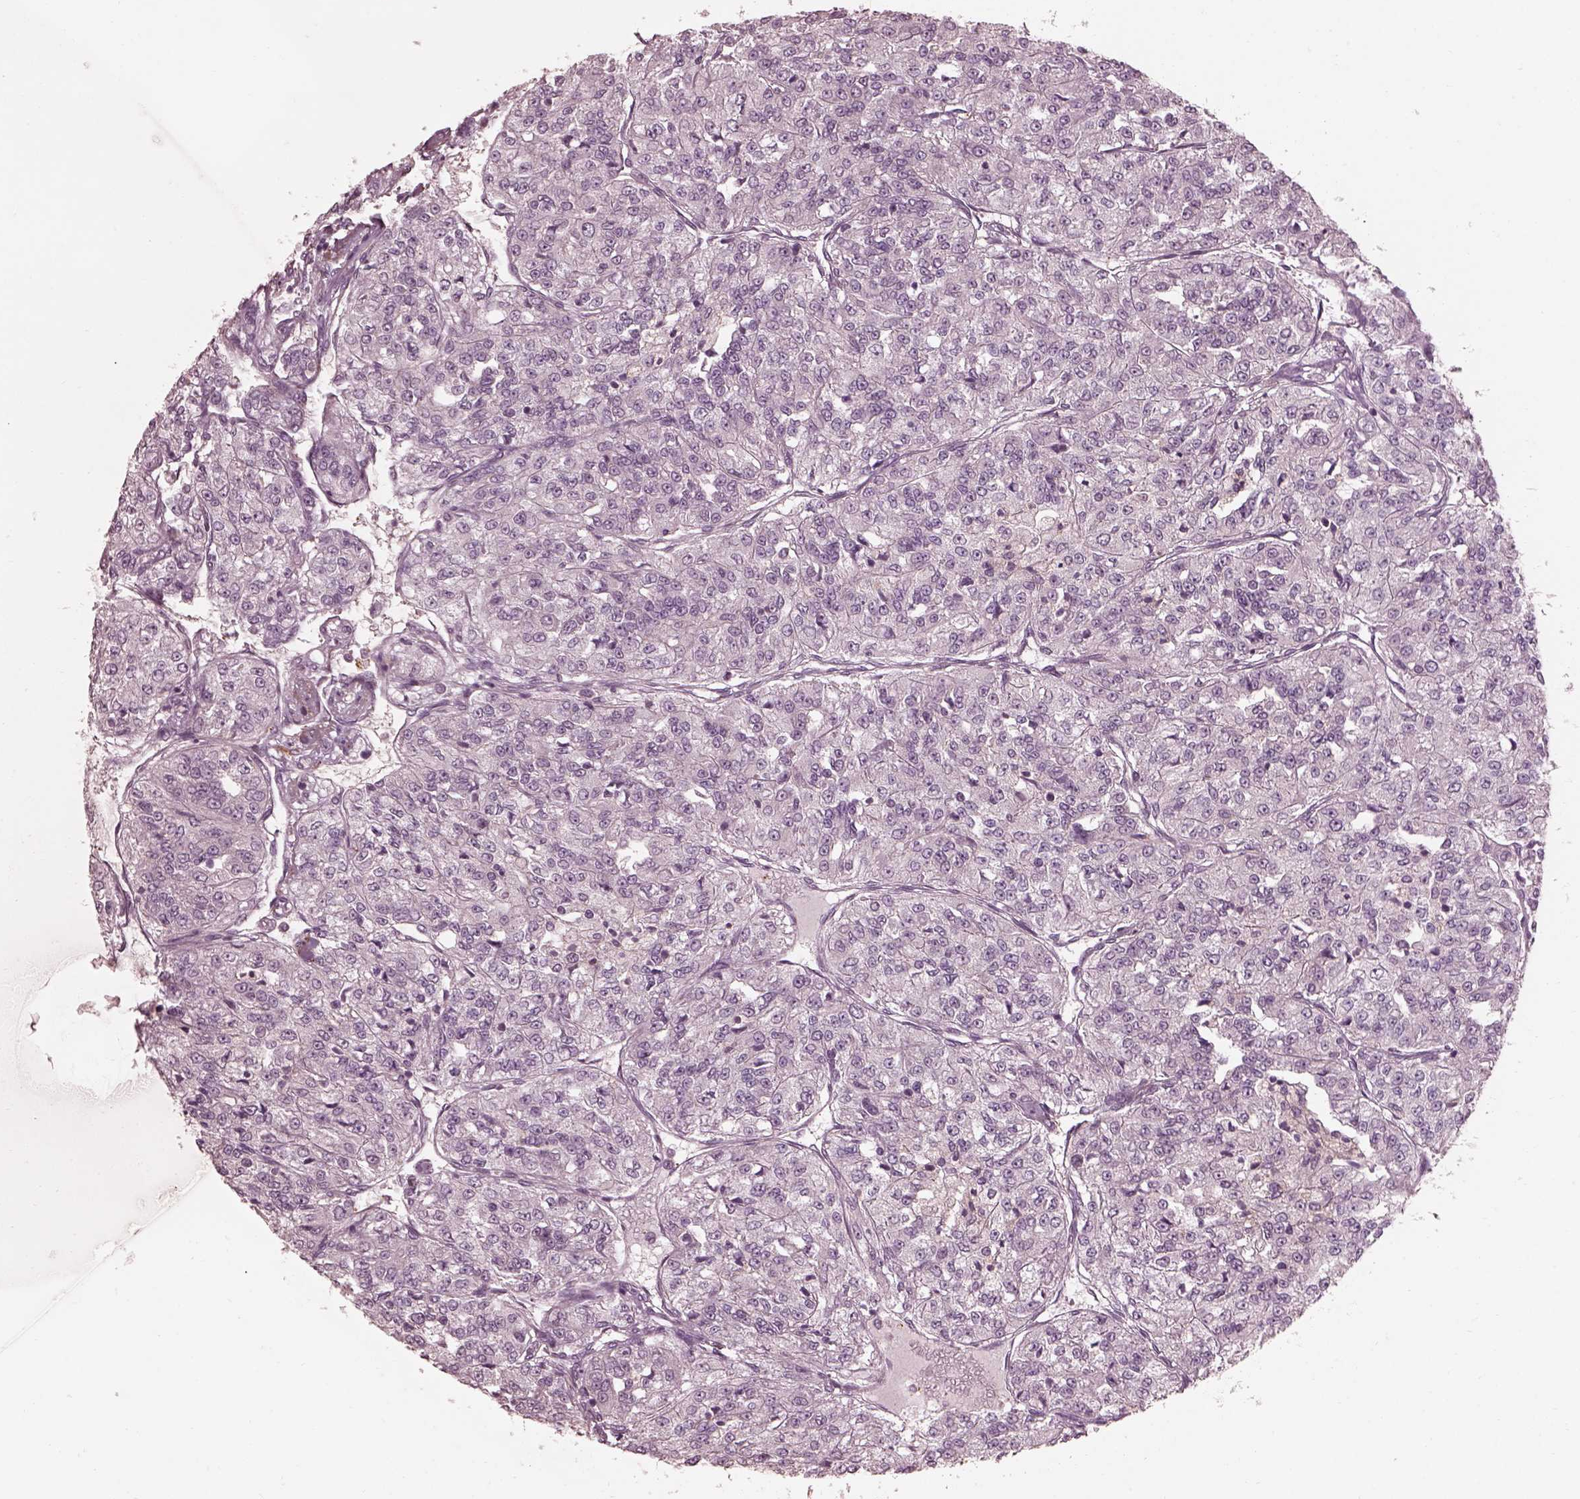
{"staining": {"intensity": "negative", "quantity": "none", "location": "none"}, "tissue": "renal cancer", "cell_type": "Tumor cells", "image_type": "cancer", "snomed": [{"axis": "morphology", "description": "Adenocarcinoma, NOS"}, {"axis": "topography", "description": "Kidney"}], "caption": "This photomicrograph is of renal adenocarcinoma stained with immunohistochemistry (IHC) to label a protein in brown with the nuclei are counter-stained blue. There is no positivity in tumor cells.", "gene": "EFEMP1", "patient": {"sex": "female", "age": 63}}